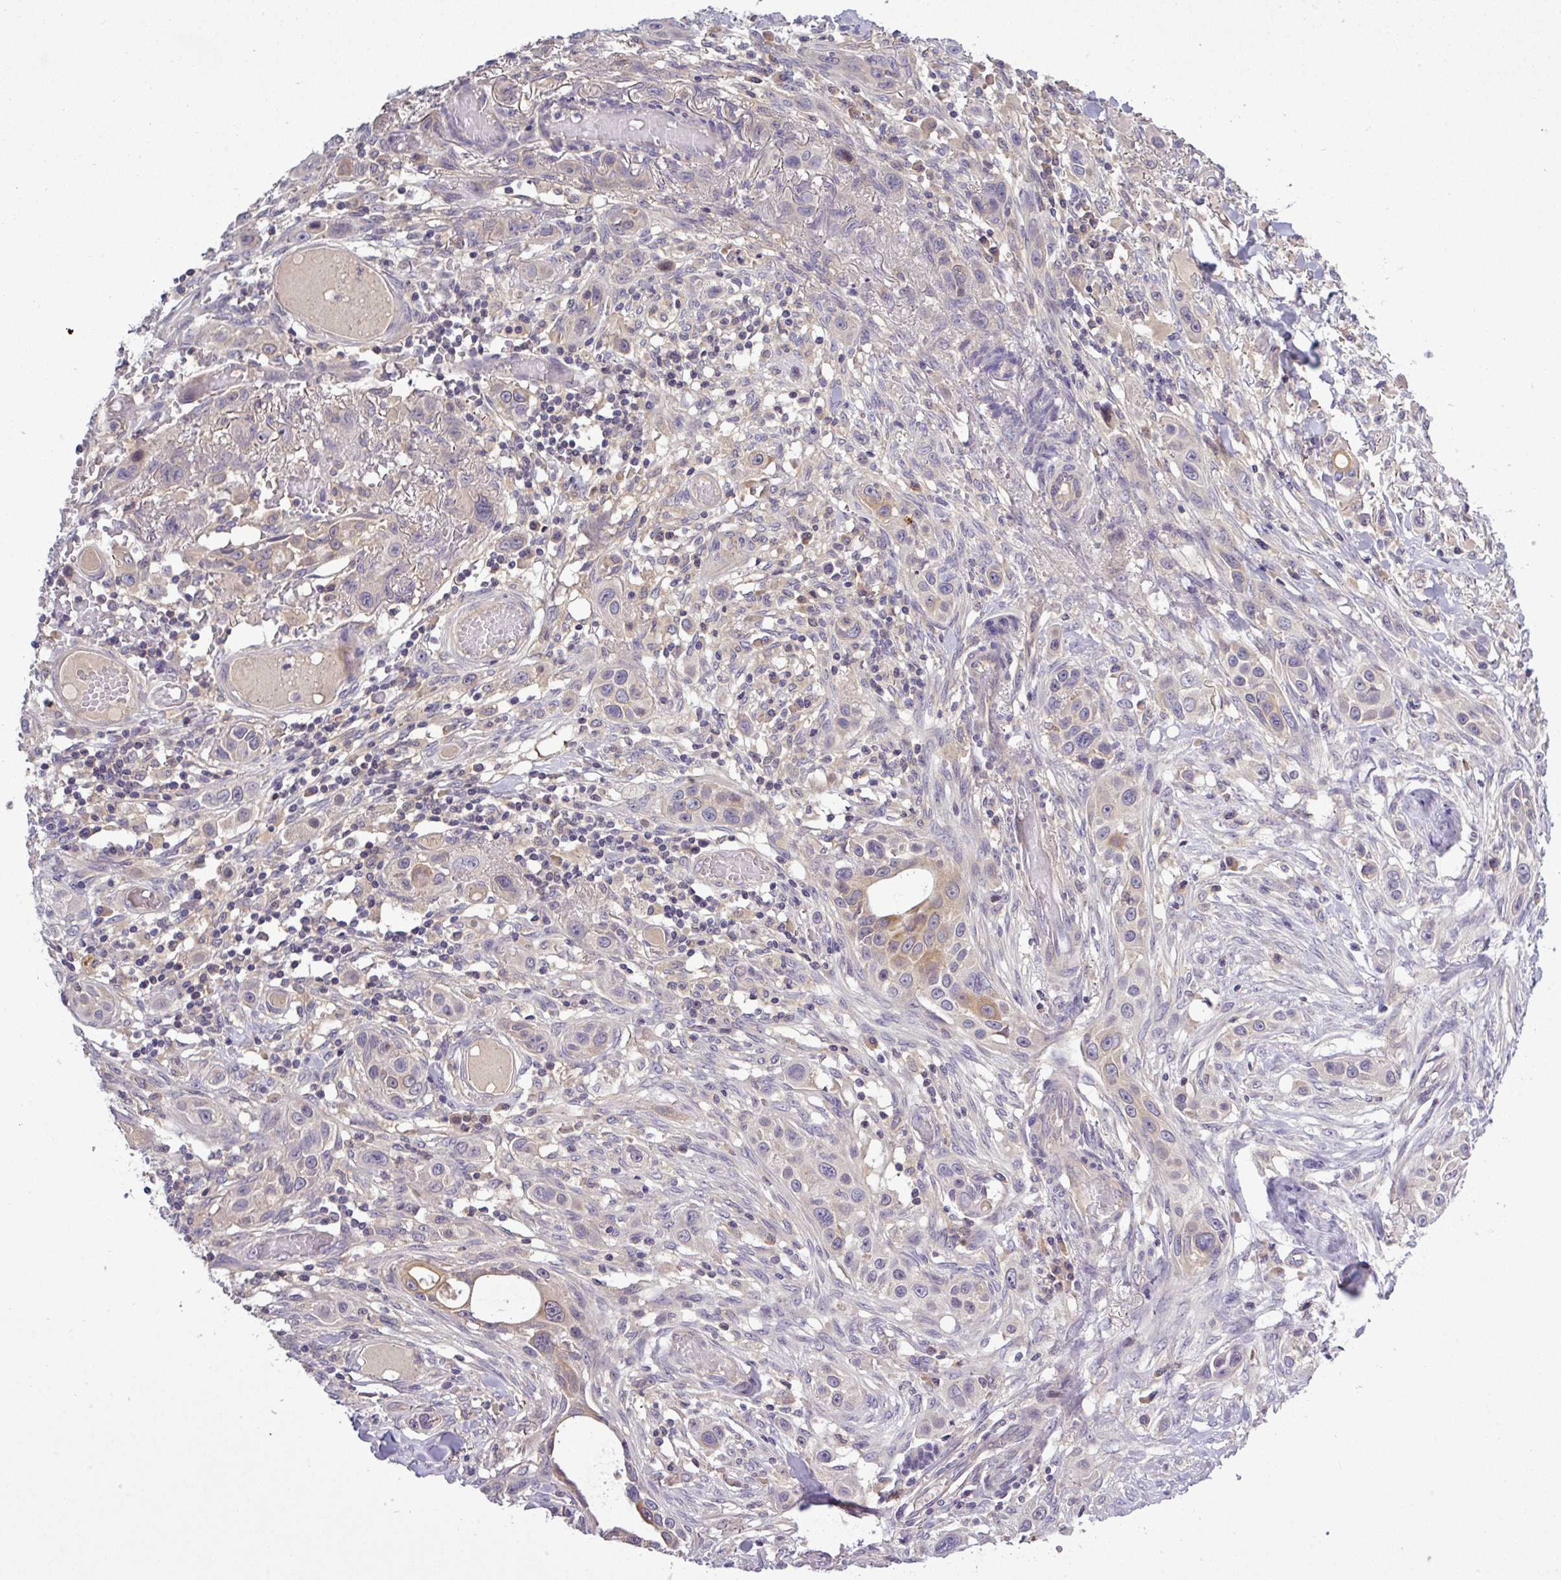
{"staining": {"intensity": "weak", "quantity": "<25%", "location": "cytoplasmic/membranous"}, "tissue": "skin cancer", "cell_type": "Tumor cells", "image_type": "cancer", "snomed": [{"axis": "morphology", "description": "Squamous cell carcinoma, NOS"}, {"axis": "topography", "description": "Skin"}], "caption": "Immunohistochemistry (IHC) micrograph of neoplastic tissue: human skin squamous cell carcinoma stained with DAB shows no significant protein positivity in tumor cells. (DAB (3,3'-diaminobenzidine) immunohistochemistry (IHC) visualized using brightfield microscopy, high magnification).", "gene": "TMEM62", "patient": {"sex": "female", "age": 69}}